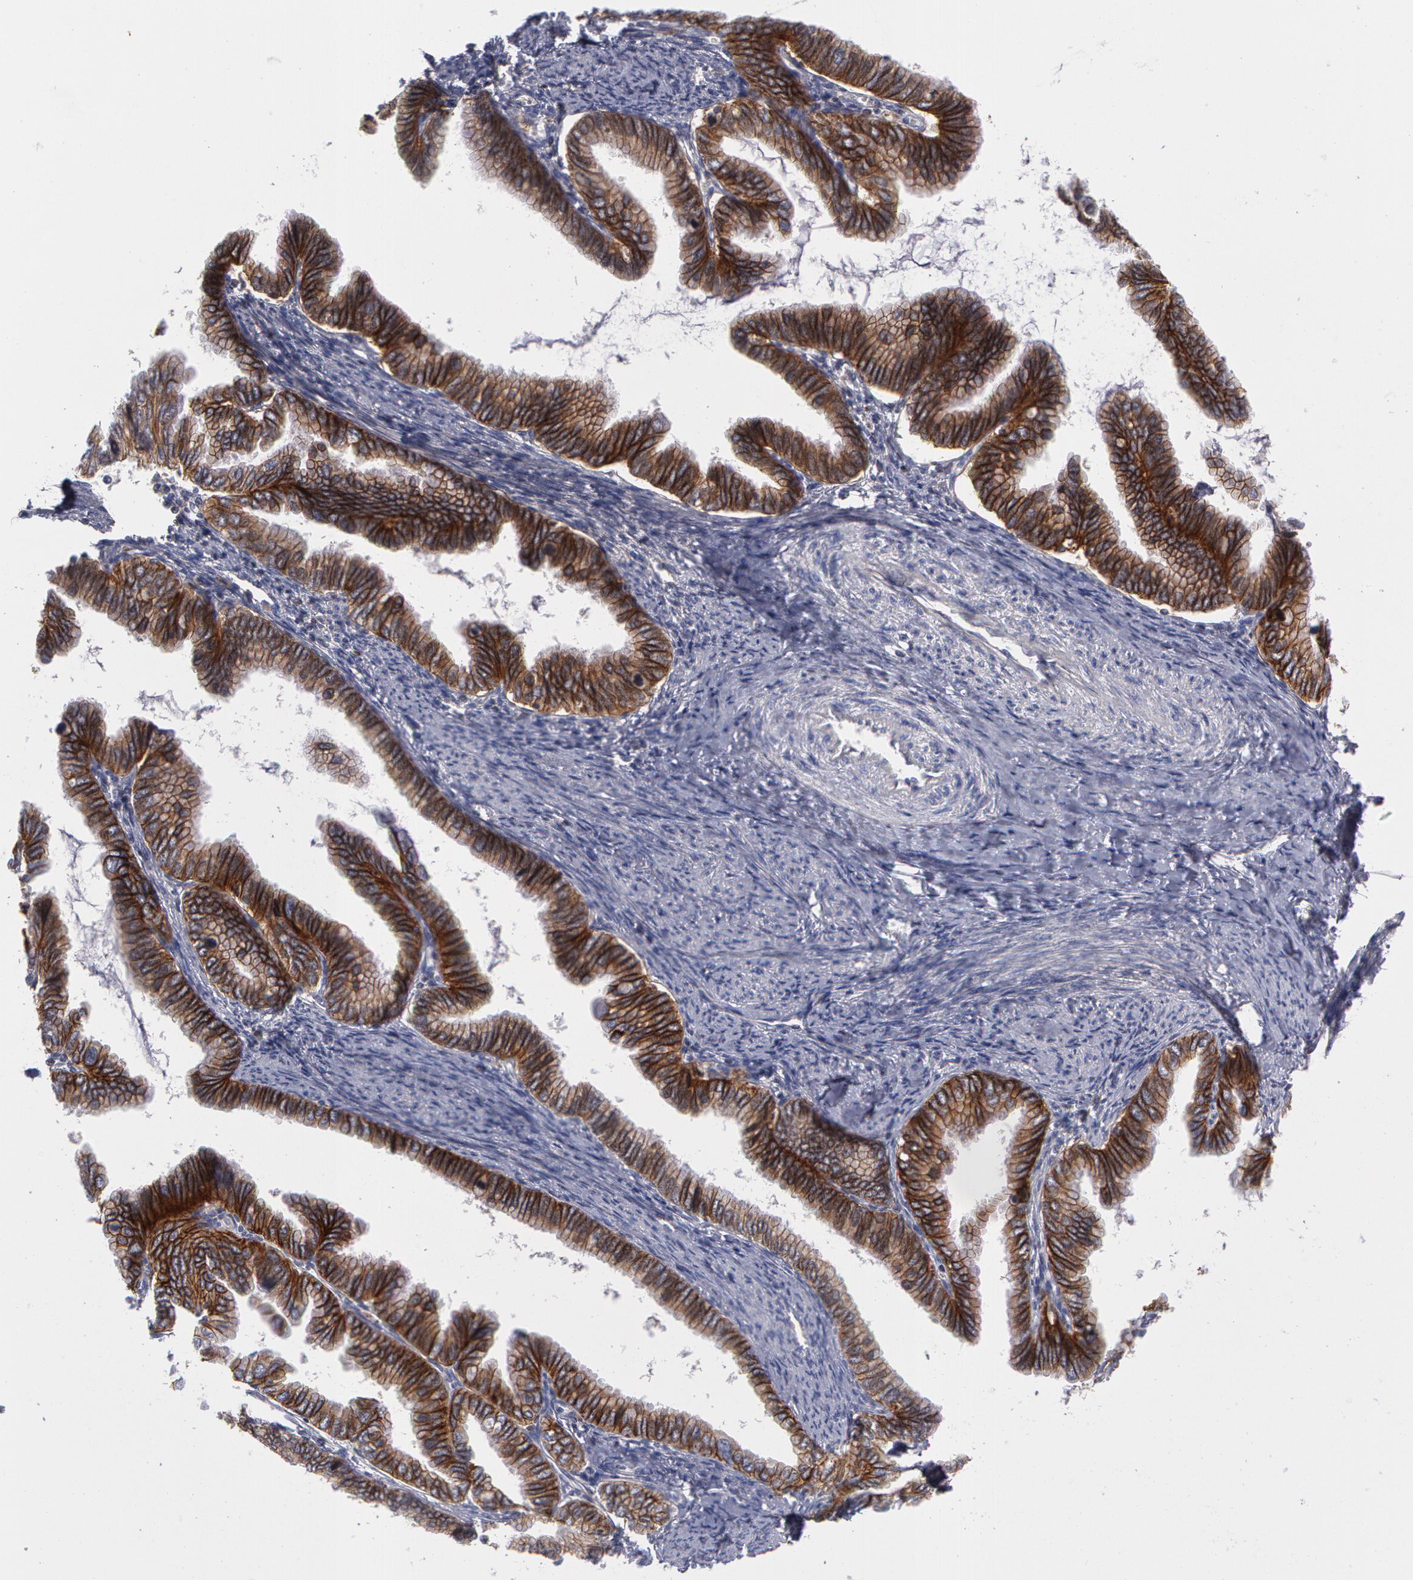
{"staining": {"intensity": "moderate", "quantity": ">75%", "location": "cytoplasmic/membranous"}, "tissue": "cervical cancer", "cell_type": "Tumor cells", "image_type": "cancer", "snomed": [{"axis": "morphology", "description": "Adenocarcinoma, NOS"}, {"axis": "topography", "description": "Cervix"}], "caption": "Immunohistochemical staining of adenocarcinoma (cervical) shows medium levels of moderate cytoplasmic/membranous positivity in approximately >75% of tumor cells. The protein is shown in brown color, while the nuclei are stained blue.", "gene": "ERBB2", "patient": {"sex": "female", "age": 49}}